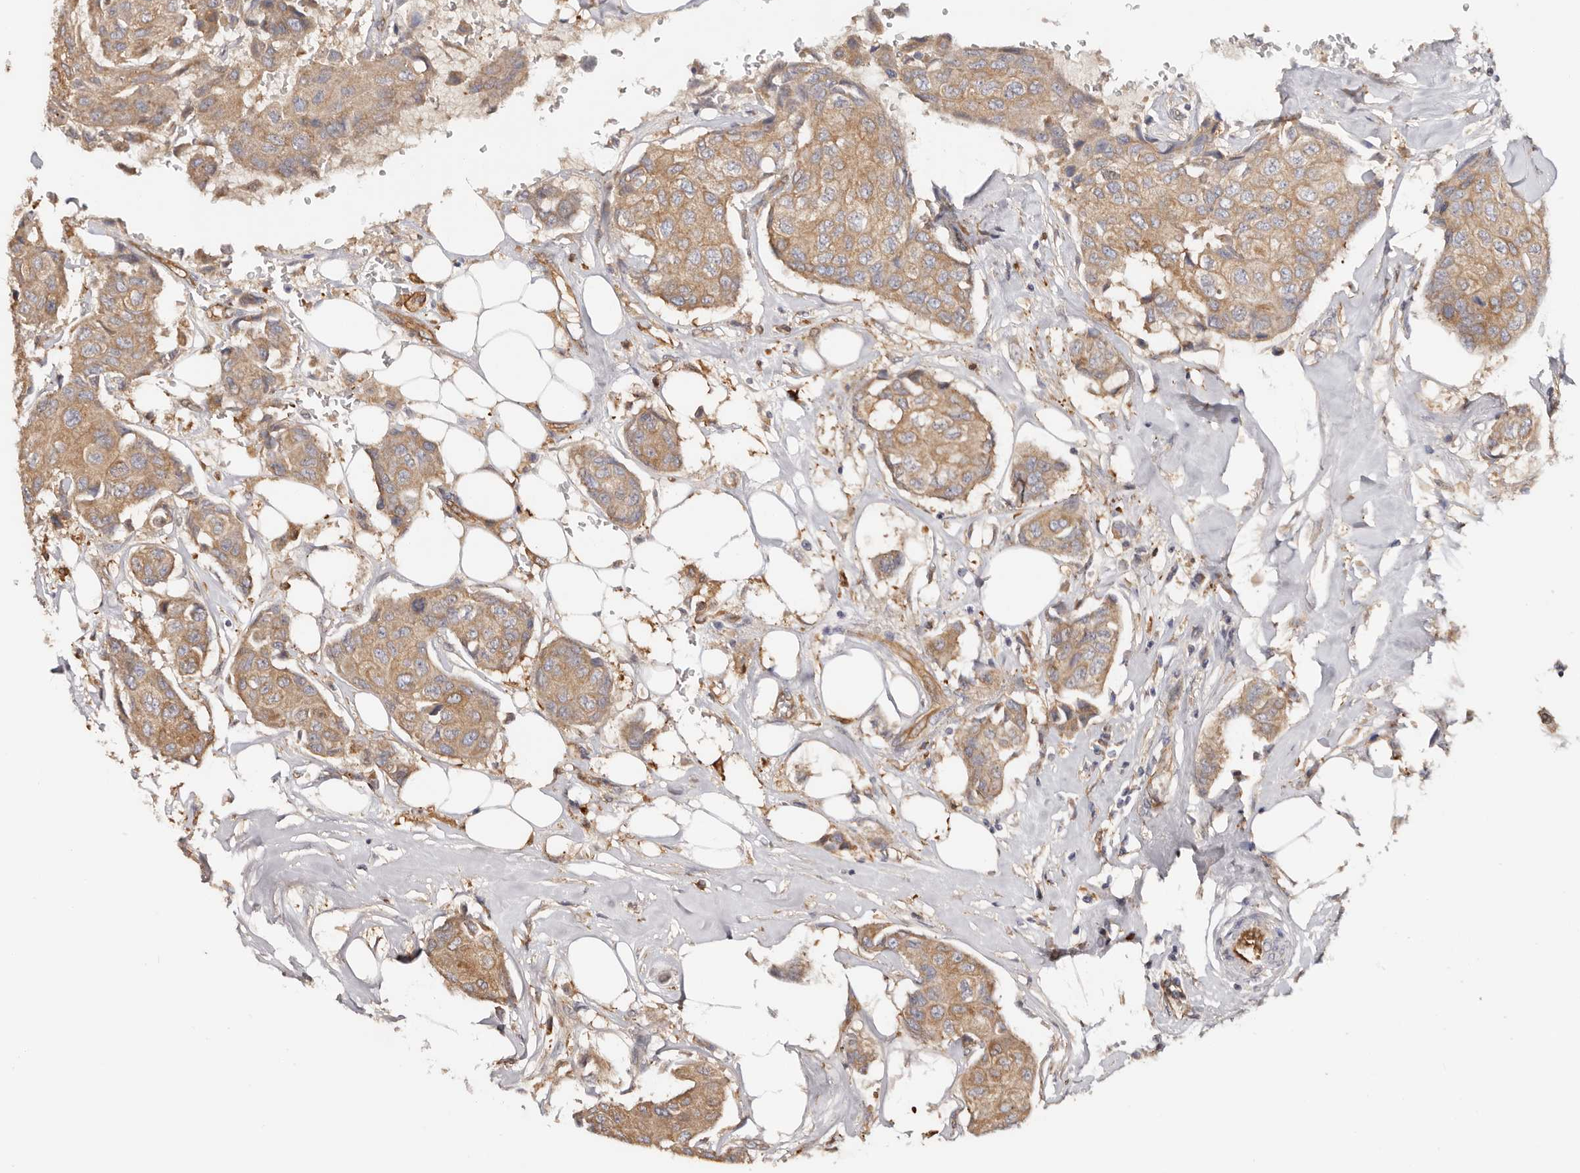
{"staining": {"intensity": "moderate", "quantity": ">75%", "location": "cytoplasmic/membranous"}, "tissue": "breast cancer", "cell_type": "Tumor cells", "image_type": "cancer", "snomed": [{"axis": "morphology", "description": "Duct carcinoma"}, {"axis": "topography", "description": "Breast"}], "caption": "Protein staining reveals moderate cytoplasmic/membranous staining in approximately >75% of tumor cells in breast cancer.", "gene": "LAP3", "patient": {"sex": "female", "age": 80}}